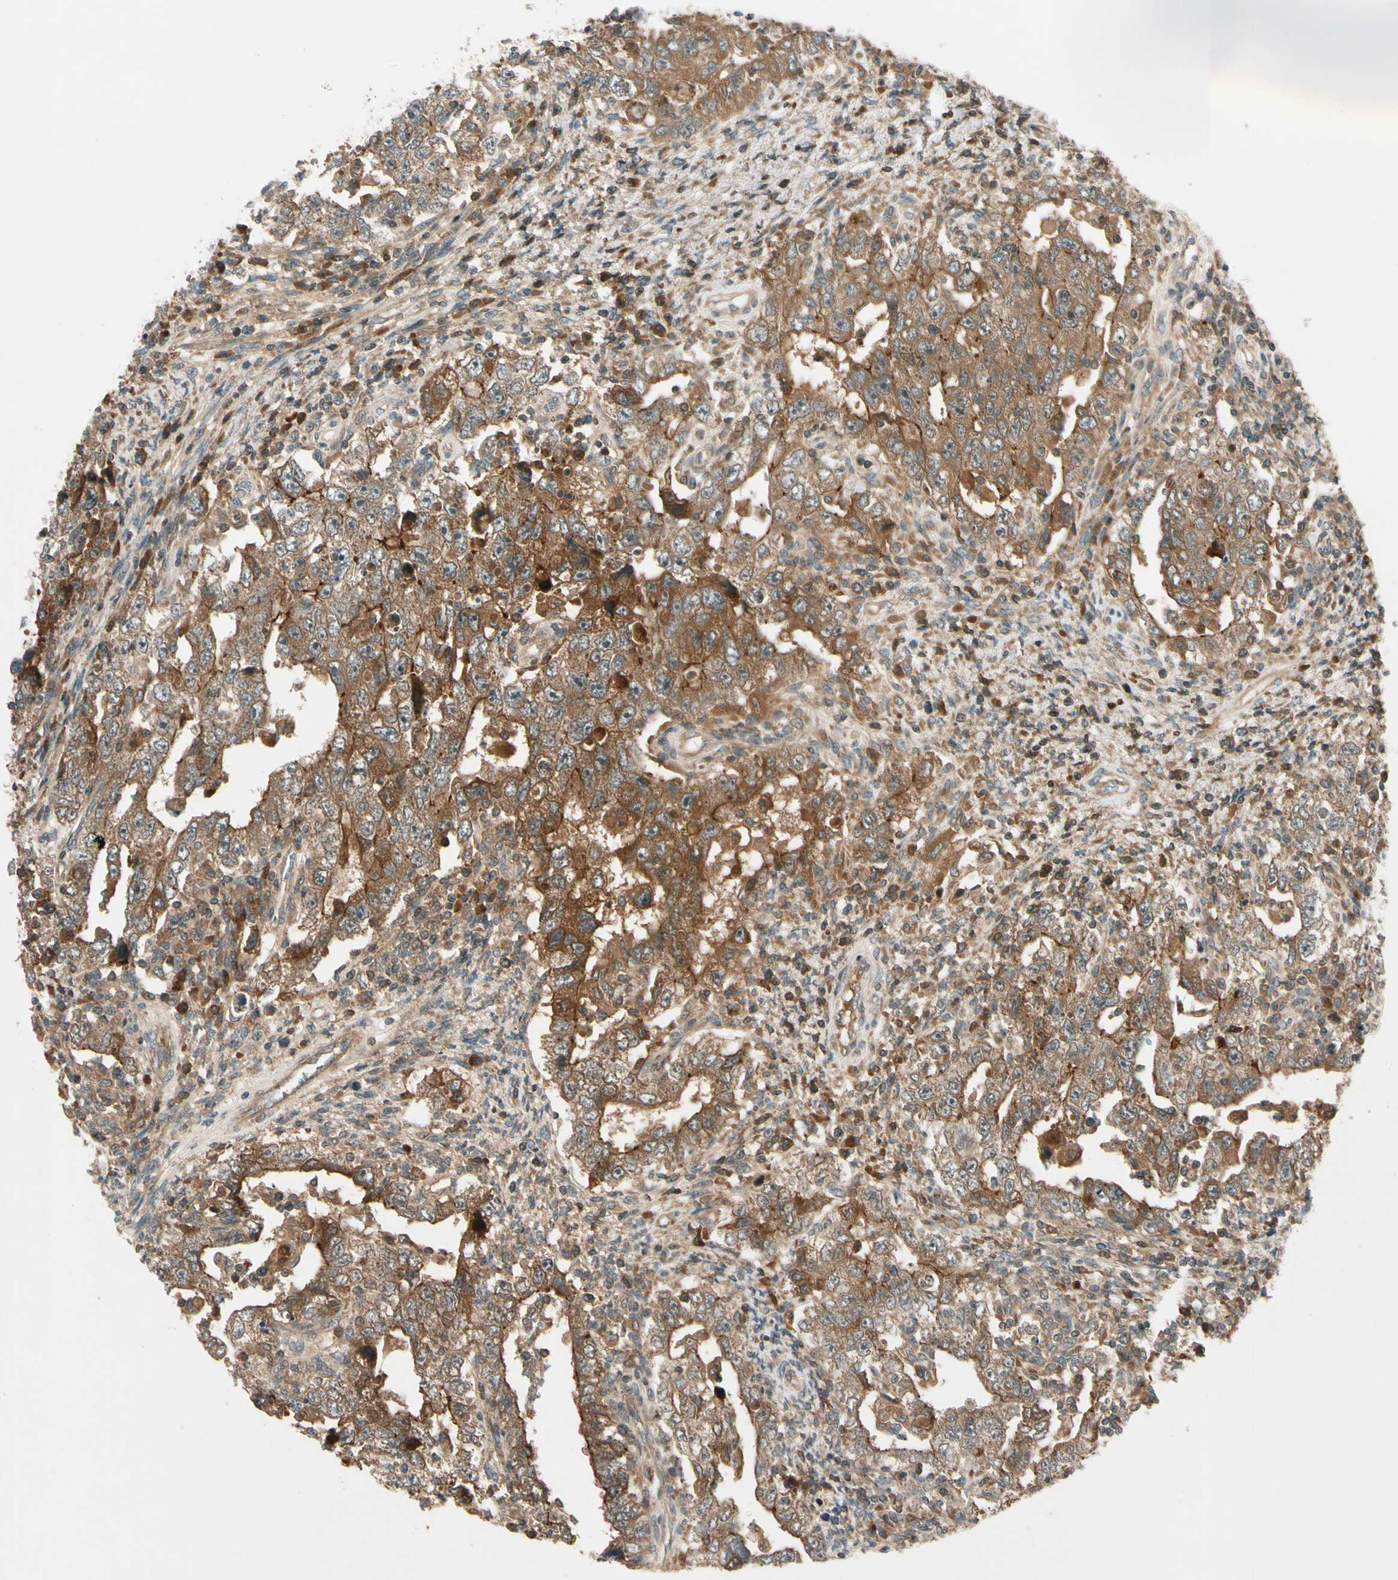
{"staining": {"intensity": "moderate", "quantity": ">75%", "location": "cytoplasmic/membranous"}, "tissue": "testis cancer", "cell_type": "Tumor cells", "image_type": "cancer", "snomed": [{"axis": "morphology", "description": "Carcinoma, Embryonal, NOS"}, {"axis": "topography", "description": "Testis"}], "caption": "DAB immunohistochemical staining of human testis cancer shows moderate cytoplasmic/membranous protein expression in about >75% of tumor cells.", "gene": "ACVR1C", "patient": {"sex": "male", "age": 26}}